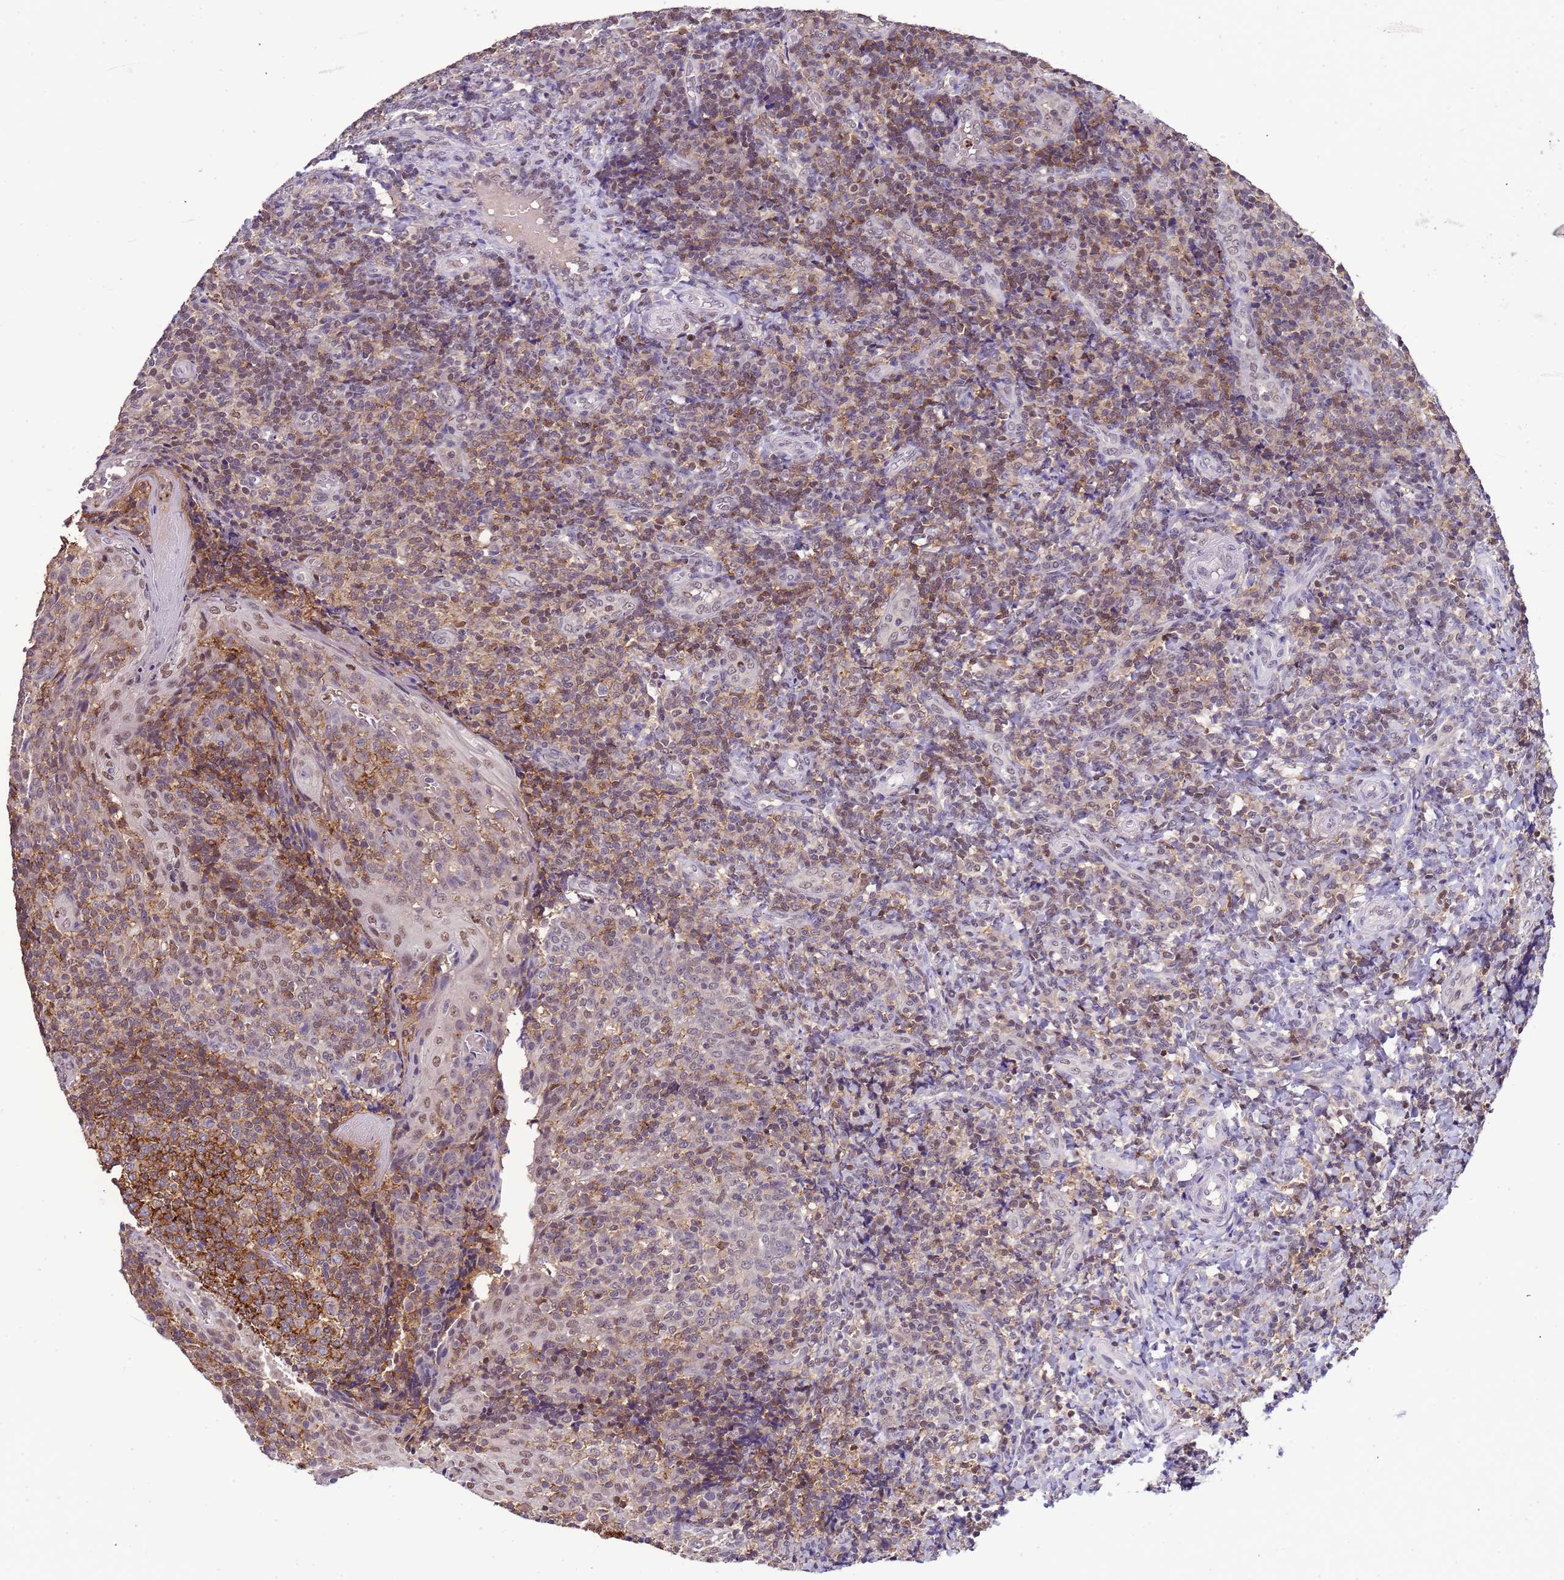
{"staining": {"intensity": "strong", "quantity": ">75%", "location": "cytoplasmic/membranous"}, "tissue": "tonsil", "cell_type": "Germinal center cells", "image_type": "normal", "snomed": [{"axis": "morphology", "description": "Normal tissue, NOS"}, {"axis": "topography", "description": "Tonsil"}], "caption": "IHC micrograph of benign tonsil stained for a protein (brown), which displays high levels of strong cytoplasmic/membranous positivity in about >75% of germinal center cells.", "gene": "CD53", "patient": {"sex": "female", "age": 19}}